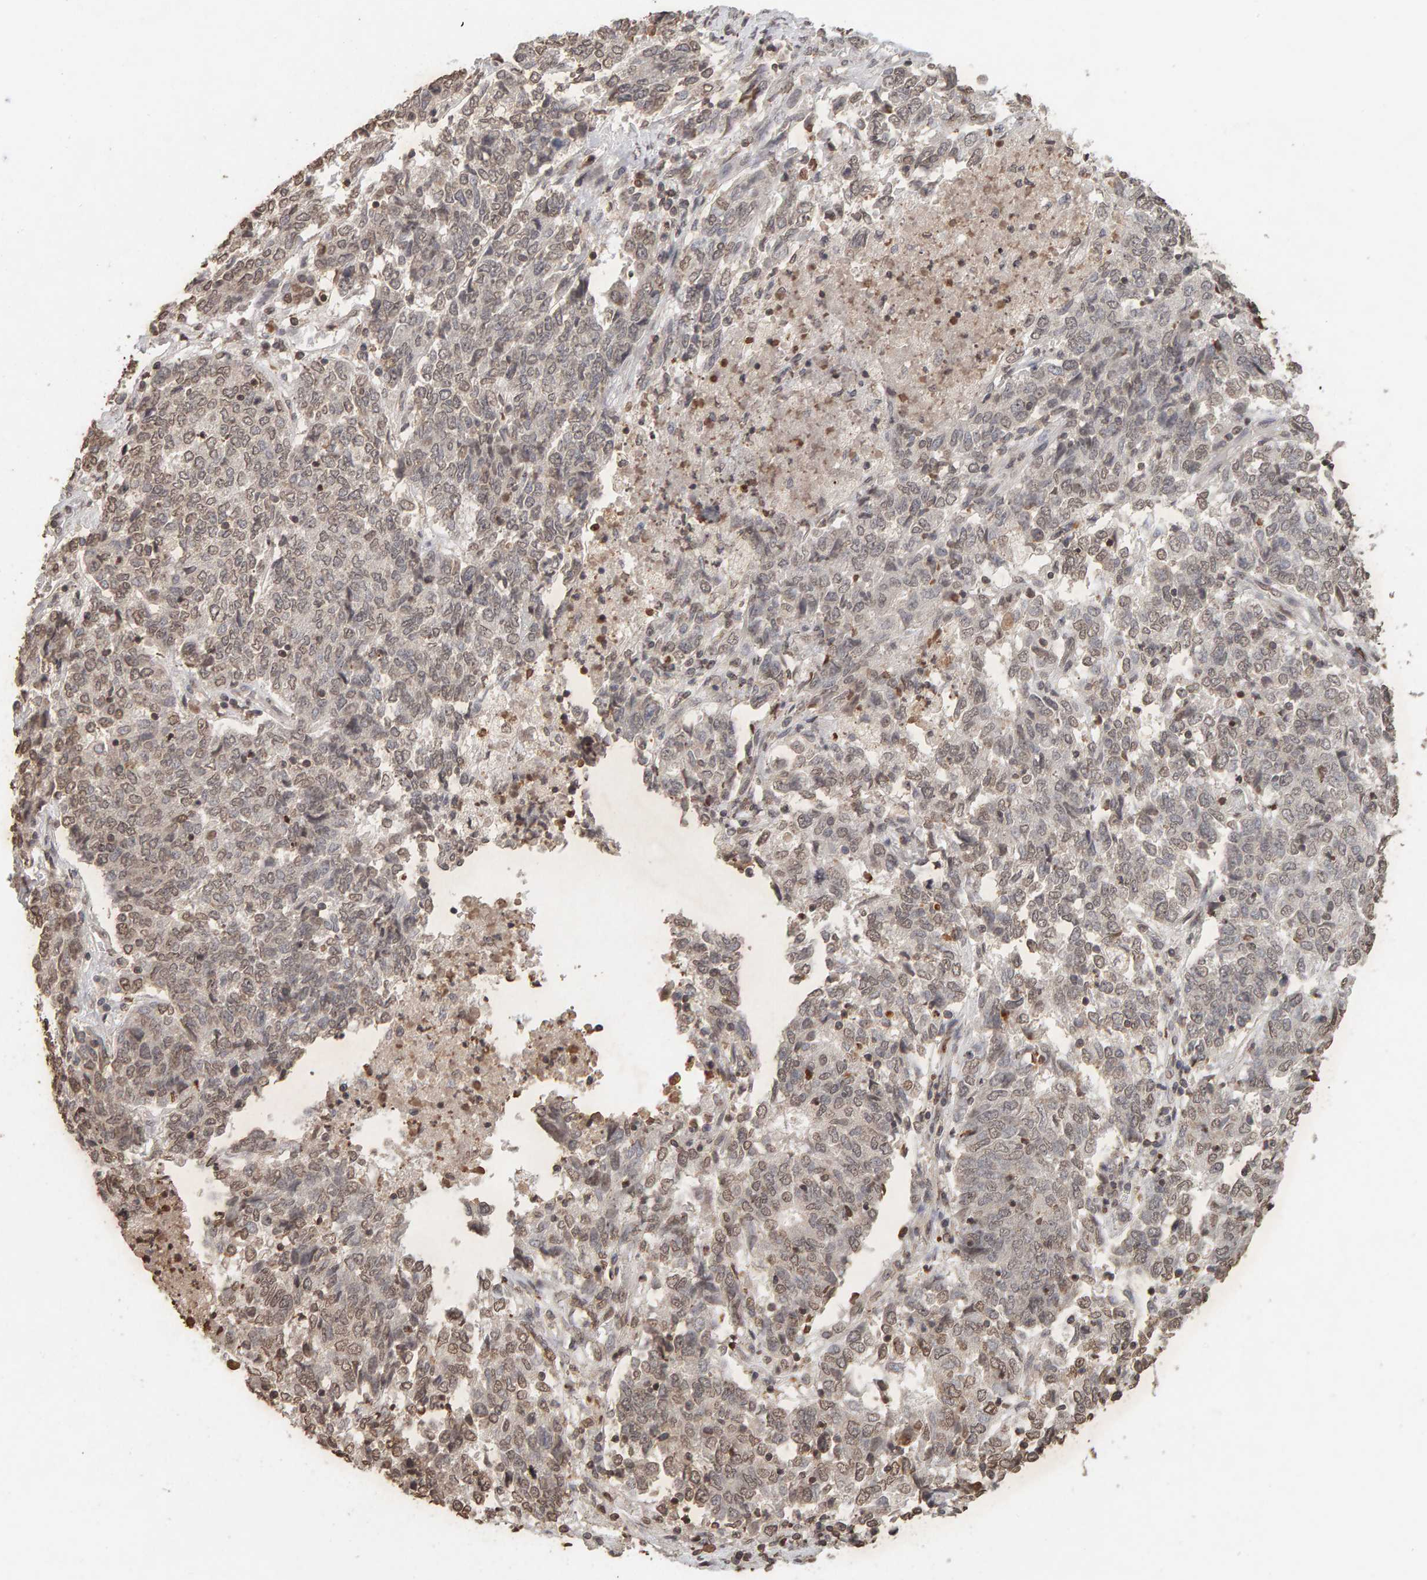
{"staining": {"intensity": "weak", "quantity": ">75%", "location": "nuclear"}, "tissue": "endometrial cancer", "cell_type": "Tumor cells", "image_type": "cancer", "snomed": [{"axis": "morphology", "description": "Adenocarcinoma, NOS"}, {"axis": "topography", "description": "Endometrium"}], "caption": "A high-resolution photomicrograph shows immunohistochemistry (IHC) staining of endometrial cancer (adenocarcinoma), which exhibits weak nuclear positivity in about >75% of tumor cells.", "gene": "DNAJB5", "patient": {"sex": "female", "age": 80}}